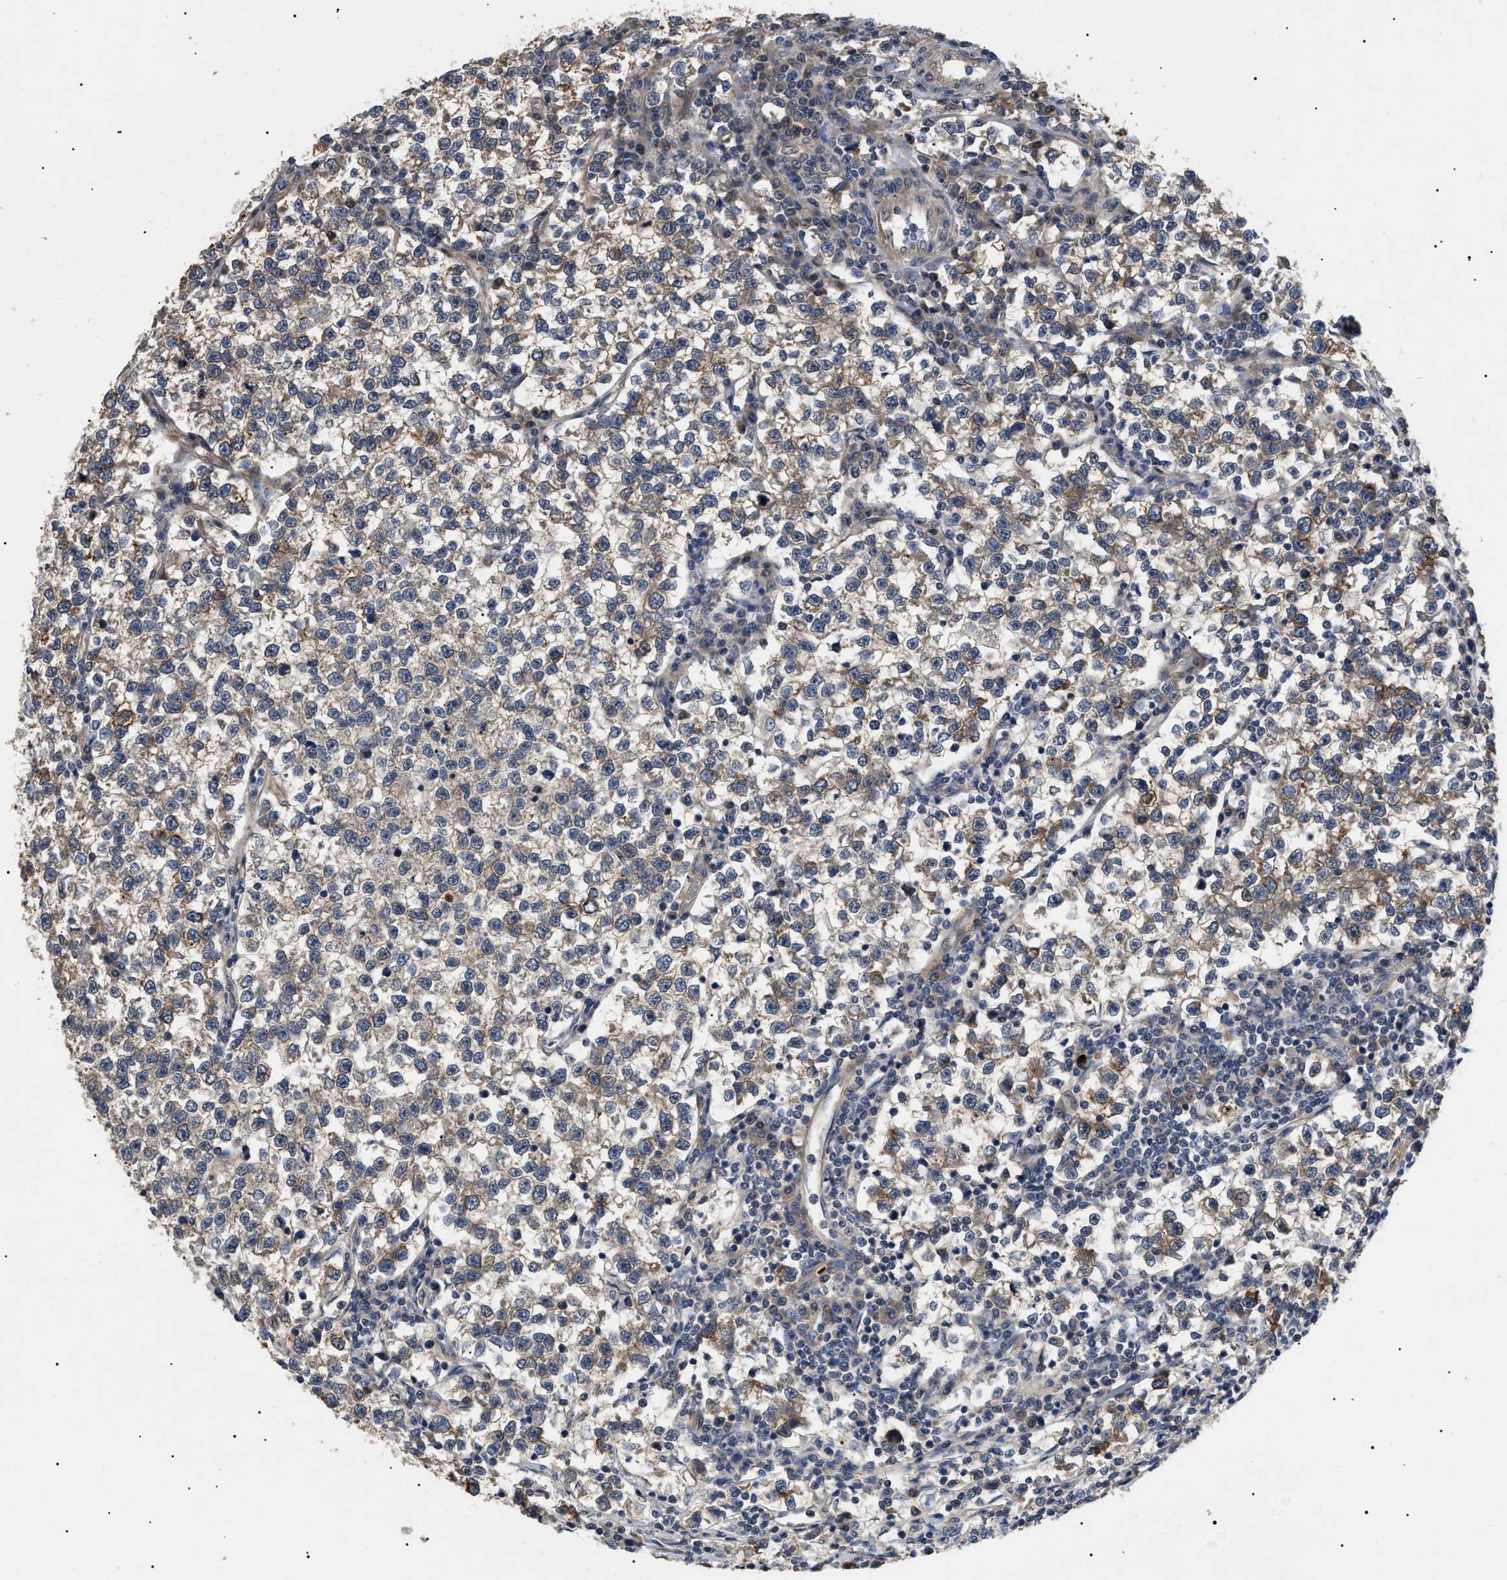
{"staining": {"intensity": "weak", "quantity": ">75%", "location": "cytoplasmic/membranous"}, "tissue": "testis cancer", "cell_type": "Tumor cells", "image_type": "cancer", "snomed": [{"axis": "morphology", "description": "Normal tissue, NOS"}, {"axis": "morphology", "description": "Seminoma, NOS"}, {"axis": "topography", "description": "Testis"}], "caption": "The photomicrograph demonstrates immunohistochemical staining of testis cancer (seminoma). There is weak cytoplasmic/membranous positivity is present in about >75% of tumor cells. (DAB (3,3'-diaminobenzidine) IHC with brightfield microscopy, high magnification).", "gene": "CRCP", "patient": {"sex": "male", "age": 43}}